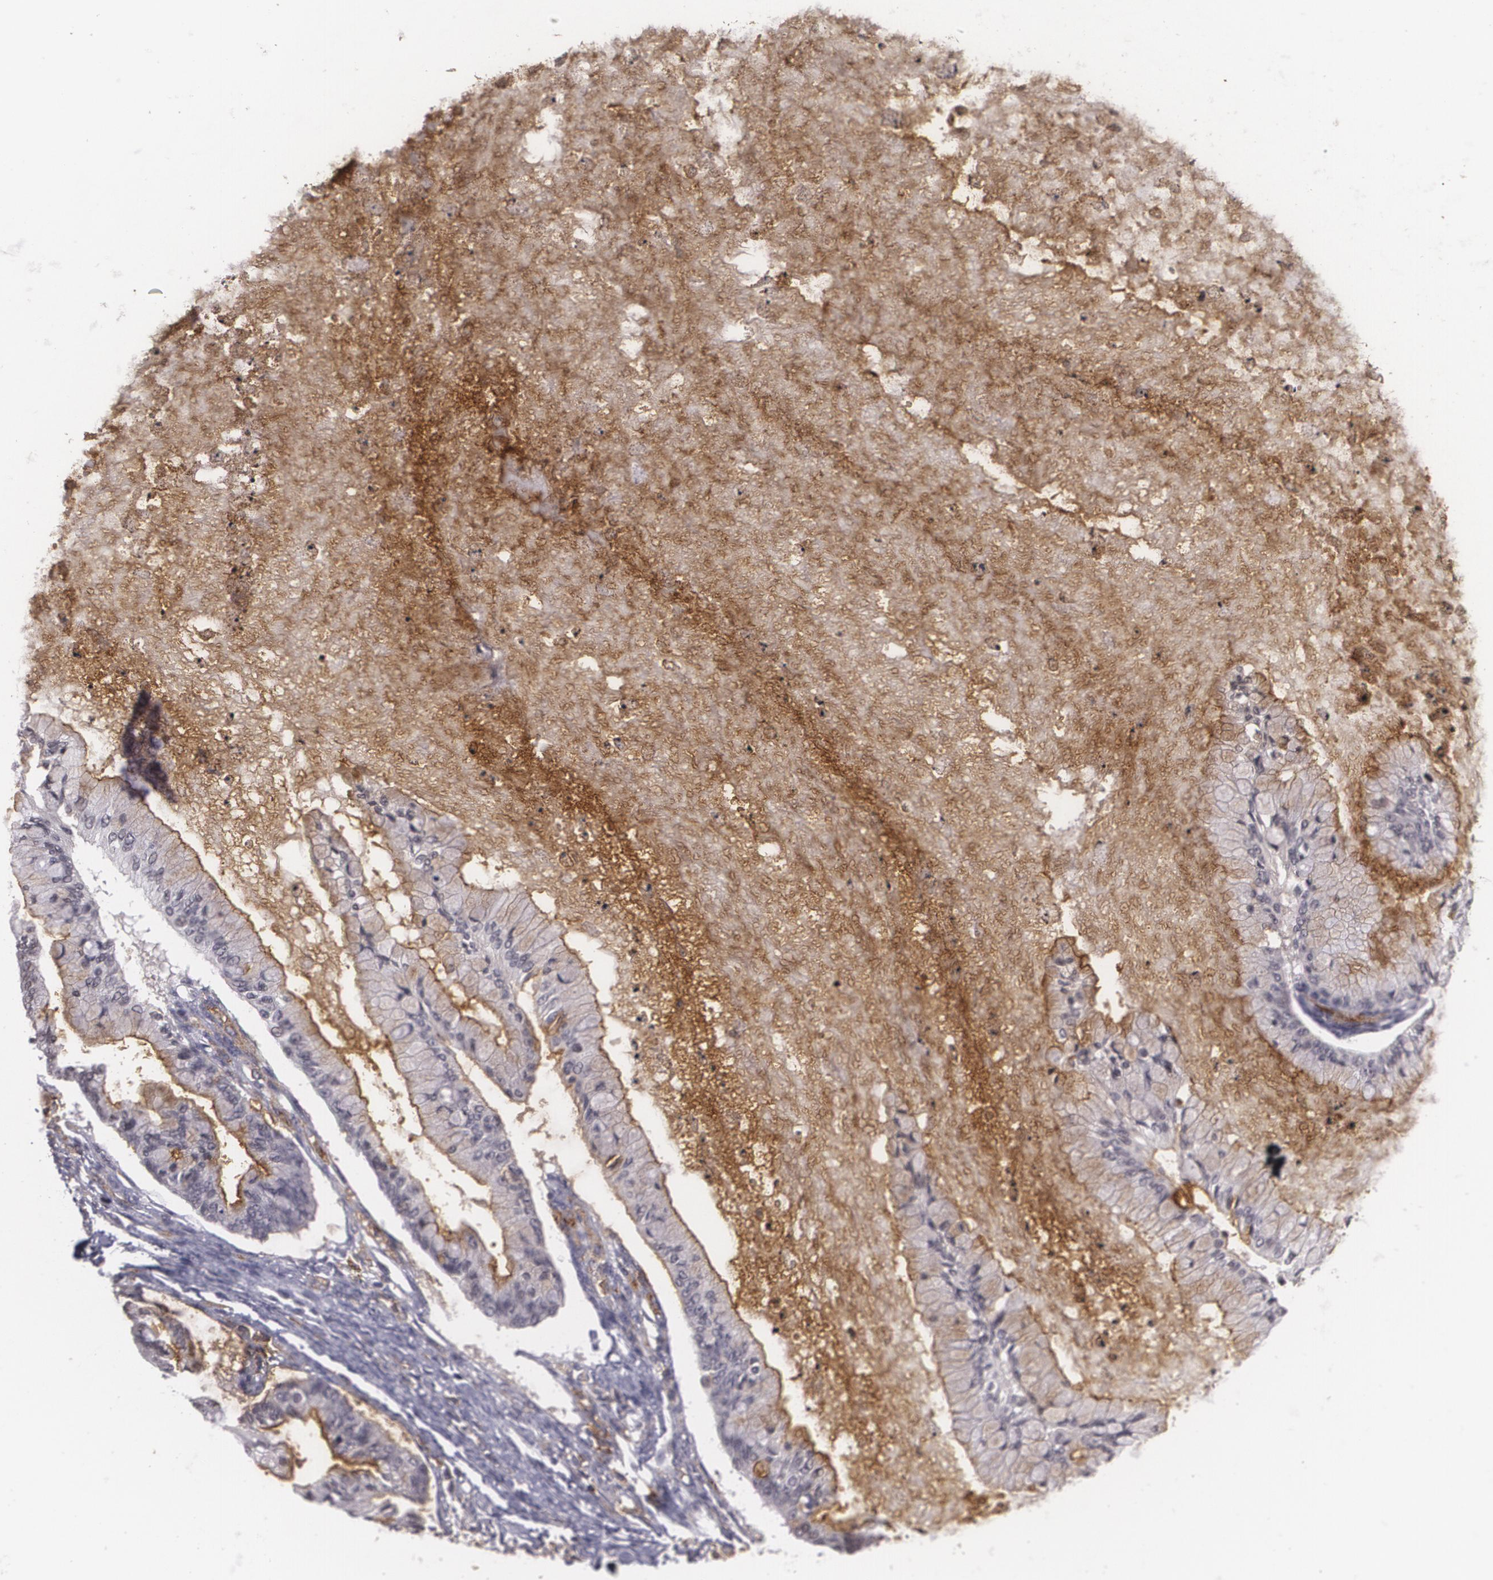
{"staining": {"intensity": "moderate", "quantity": ">75%", "location": "cytoplasmic/membranous"}, "tissue": "ovarian cancer", "cell_type": "Tumor cells", "image_type": "cancer", "snomed": [{"axis": "morphology", "description": "Cystadenocarcinoma, mucinous, NOS"}, {"axis": "topography", "description": "Ovary"}], "caption": "Human ovarian cancer stained with a brown dye exhibits moderate cytoplasmic/membranous positive expression in about >75% of tumor cells.", "gene": "MUC1", "patient": {"sex": "female", "age": 57}}